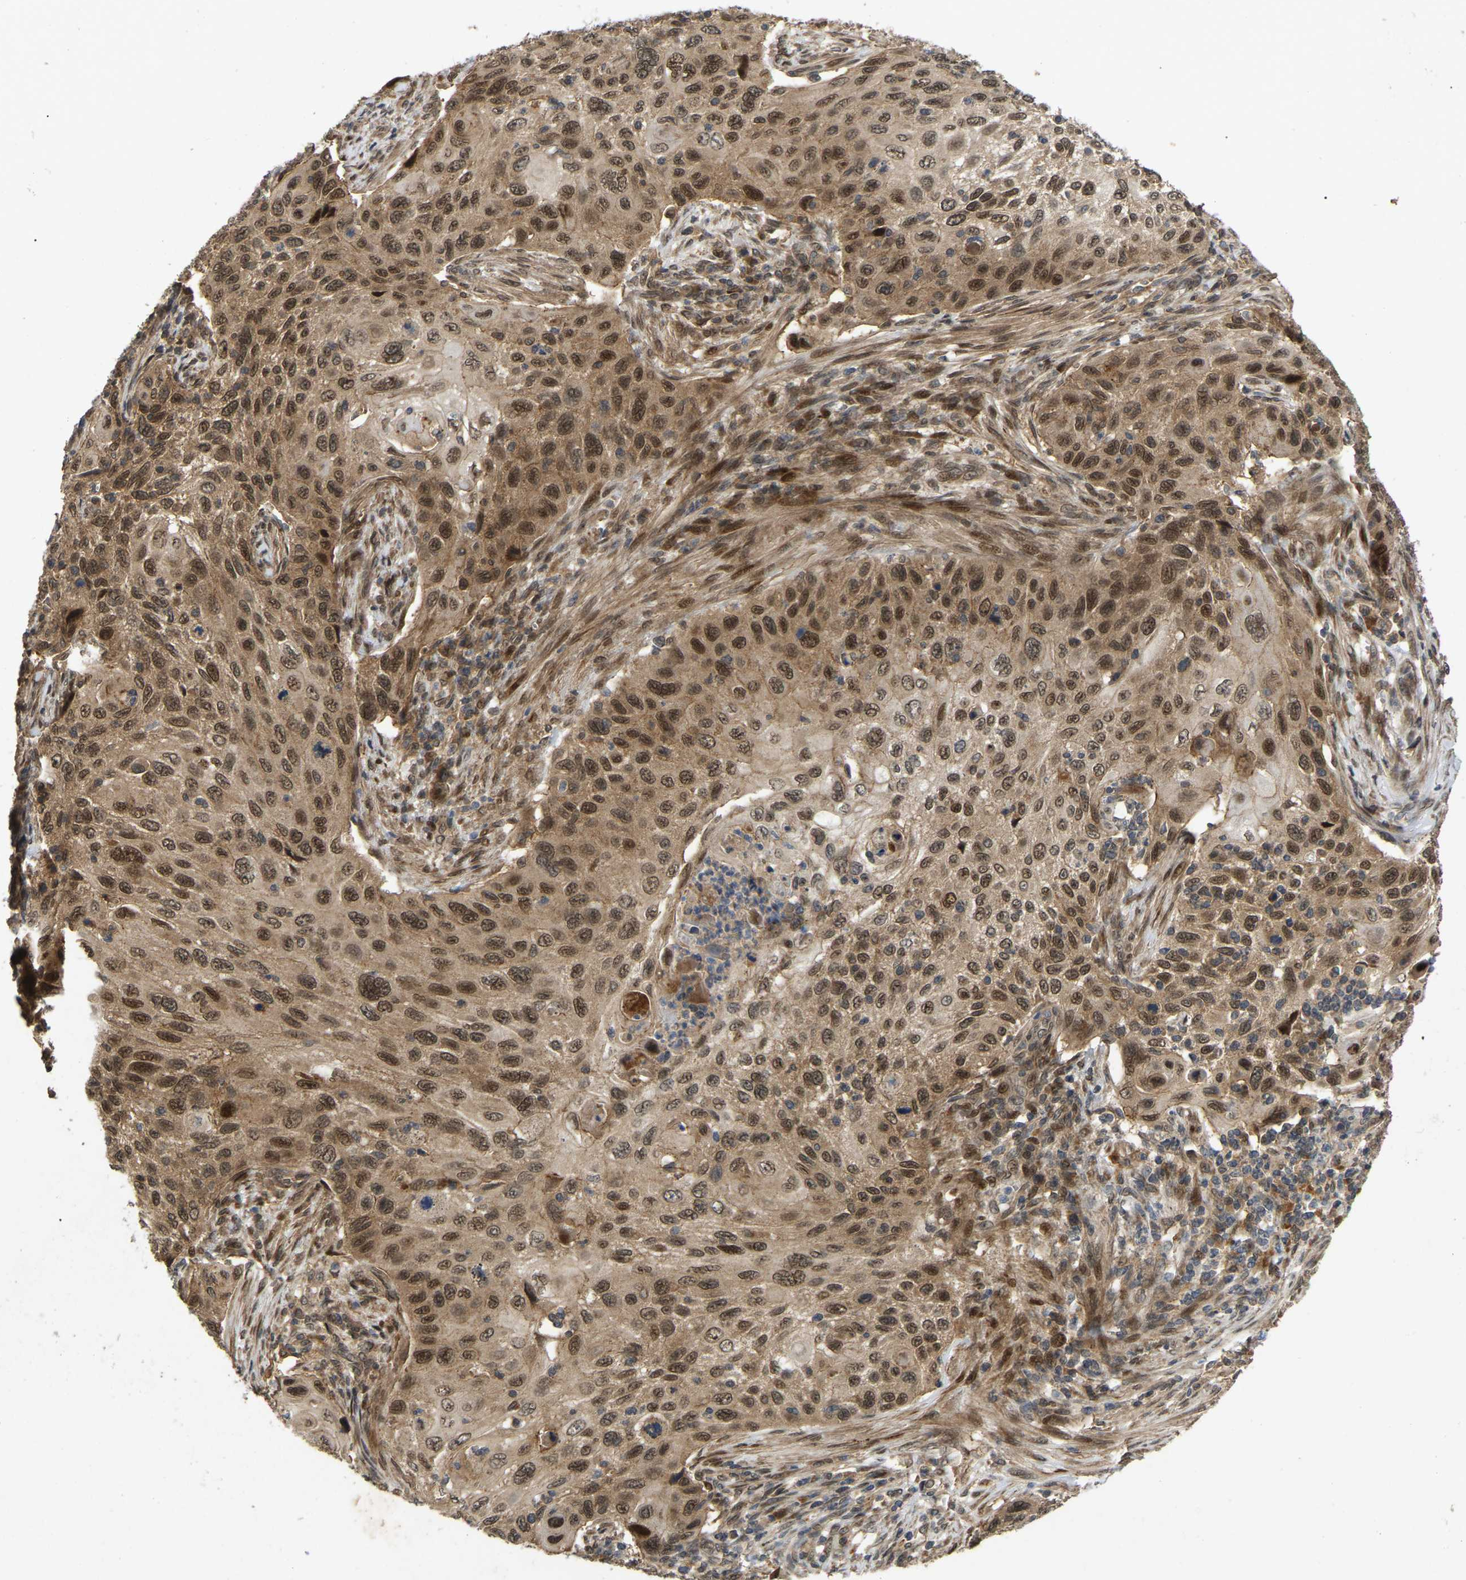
{"staining": {"intensity": "strong", "quantity": ">75%", "location": "cytoplasmic/membranous,nuclear"}, "tissue": "cervical cancer", "cell_type": "Tumor cells", "image_type": "cancer", "snomed": [{"axis": "morphology", "description": "Squamous cell carcinoma, NOS"}, {"axis": "topography", "description": "Cervix"}], "caption": "Cervical cancer (squamous cell carcinoma) was stained to show a protein in brown. There is high levels of strong cytoplasmic/membranous and nuclear positivity in approximately >75% of tumor cells. The protein is stained brown, and the nuclei are stained in blue (DAB IHC with brightfield microscopy, high magnification).", "gene": "KIAA1549", "patient": {"sex": "female", "age": 70}}